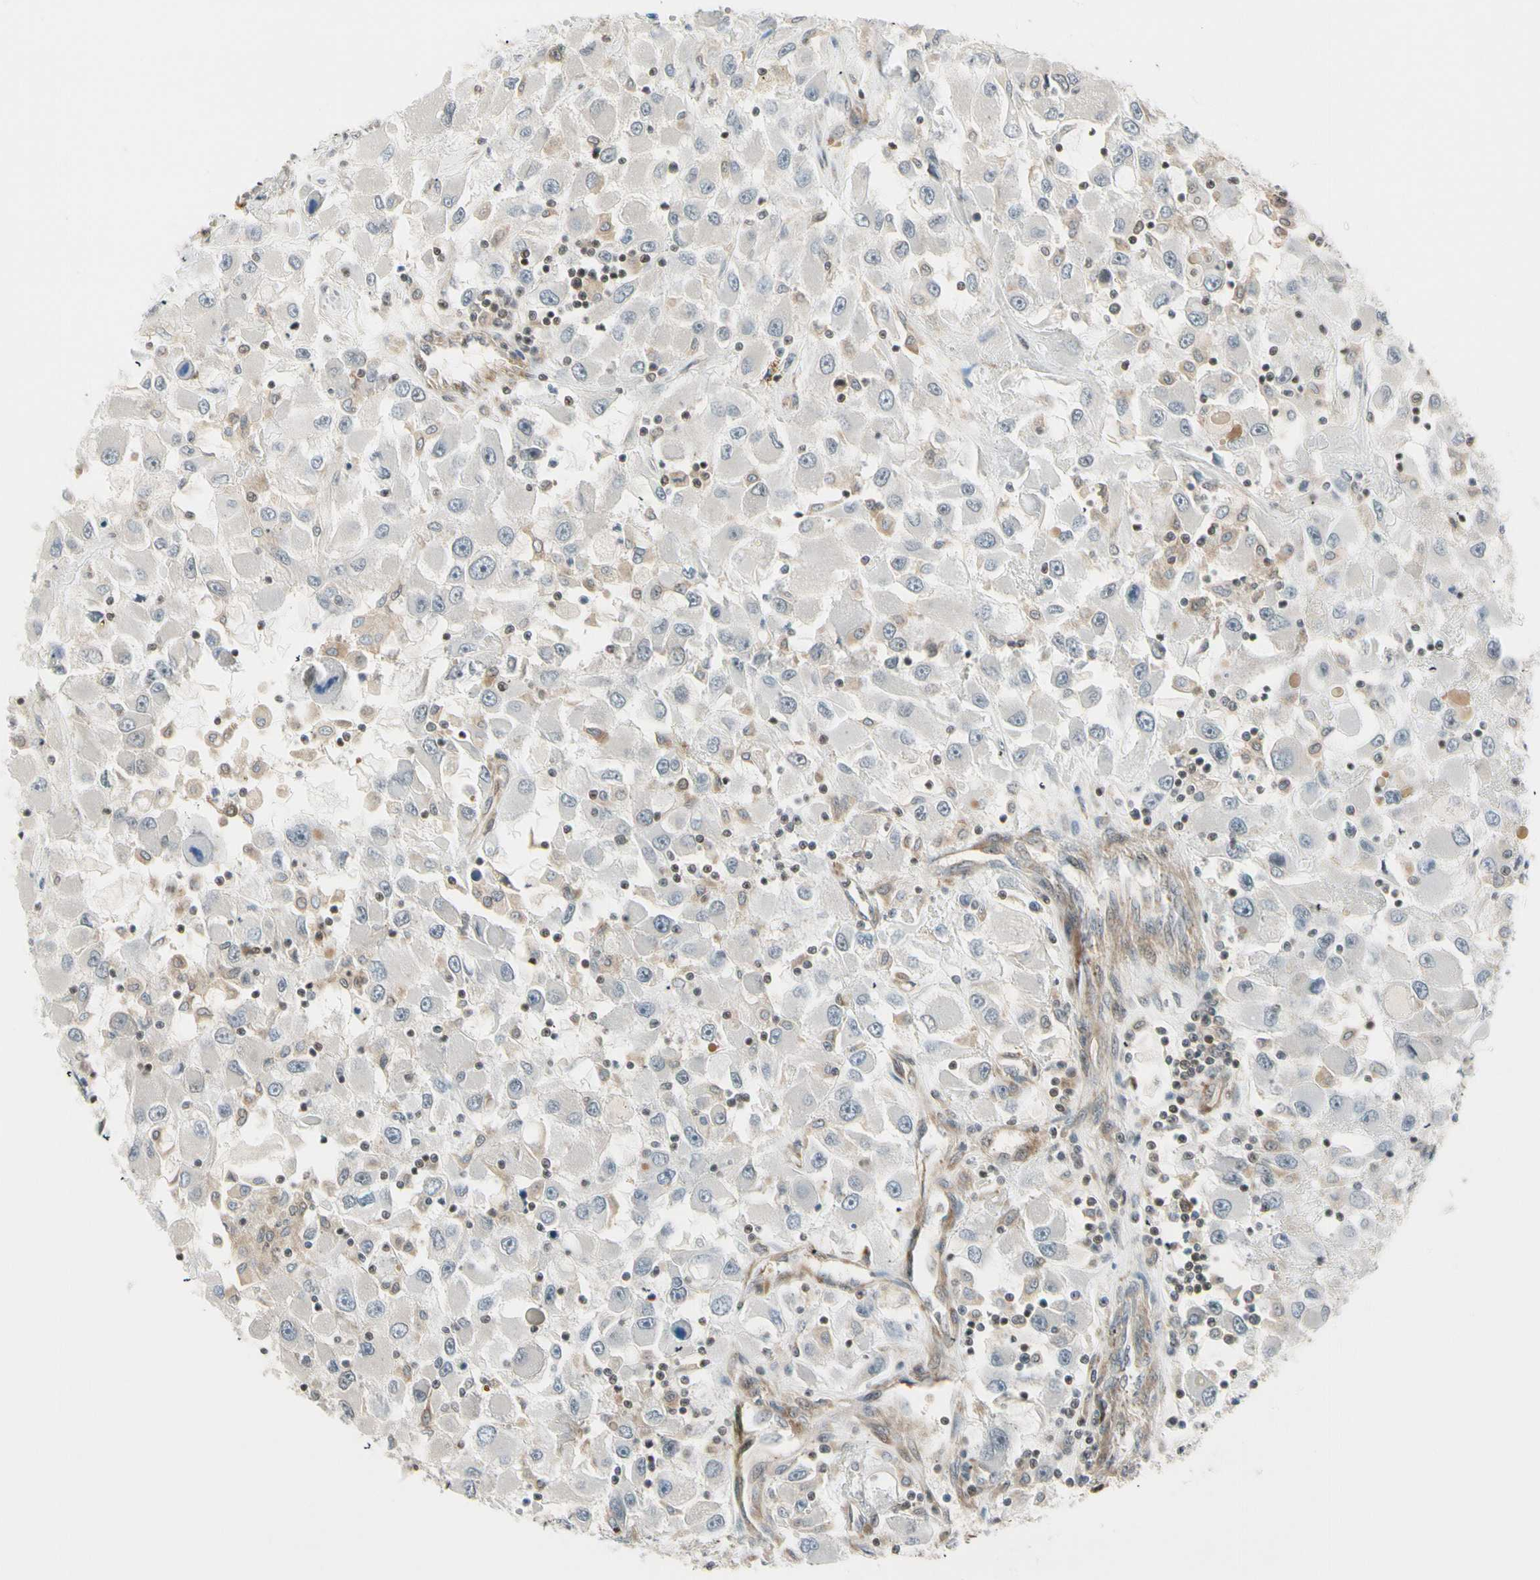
{"staining": {"intensity": "negative", "quantity": "none", "location": "none"}, "tissue": "renal cancer", "cell_type": "Tumor cells", "image_type": "cancer", "snomed": [{"axis": "morphology", "description": "Adenocarcinoma, NOS"}, {"axis": "topography", "description": "Kidney"}], "caption": "High power microscopy image of an immunohistochemistry histopathology image of renal cancer, revealing no significant positivity in tumor cells.", "gene": "DAXX", "patient": {"sex": "female", "age": 52}}